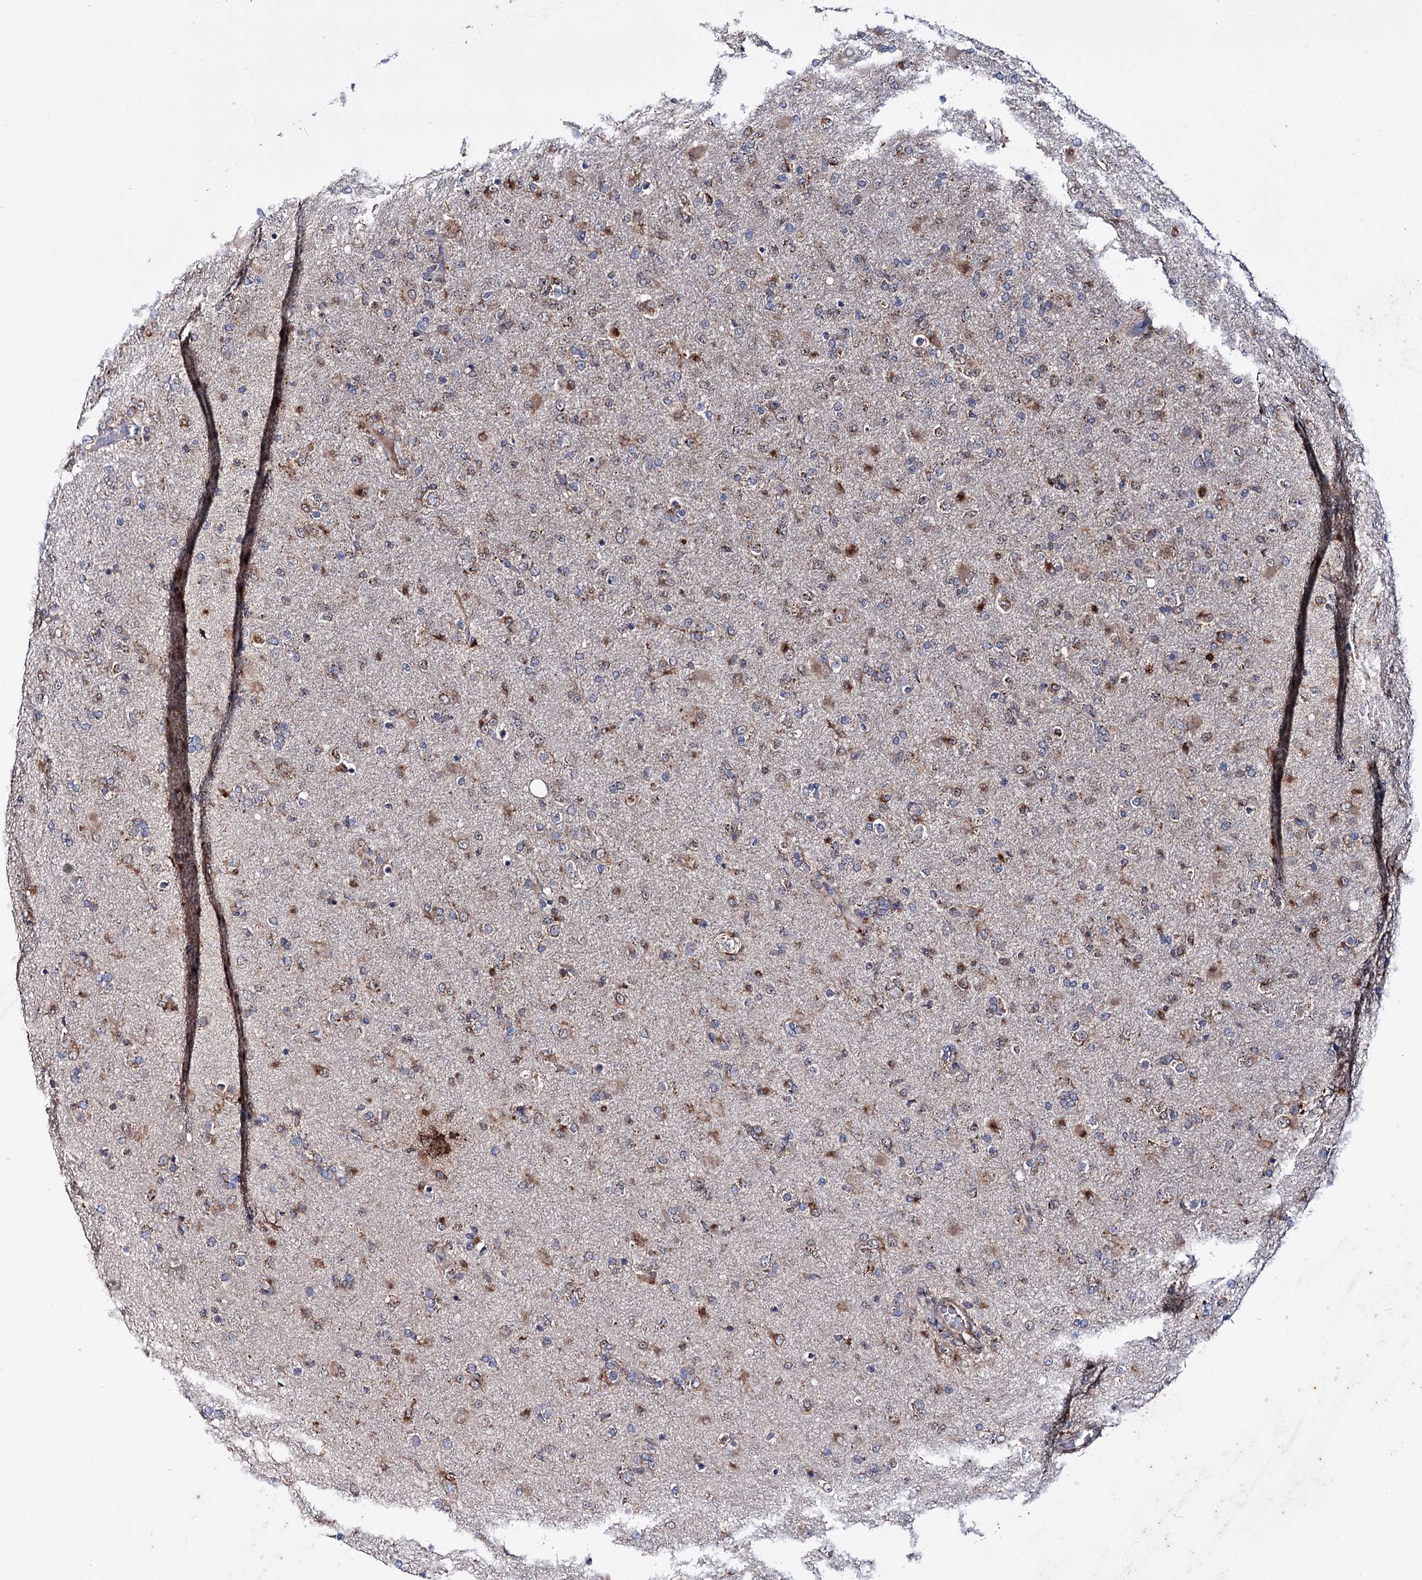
{"staining": {"intensity": "moderate", "quantity": "25%-75%", "location": "cytoplasmic/membranous,nuclear"}, "tissue": "glioma", "cell_type": "Tumor cells", "image_type": "cancer", "snomed": [{"axis": "morphology", "description": "Glioma, malignant, Low grade"}, {"axis": "topography", "description": "Brain"}], "caption": "Human malignant glioma (low-grade) stained with a protein marker exhibits moderate staining in tumor cells.", "gene": "CLPB", "patient": {"sex": "male", "age": 65}}